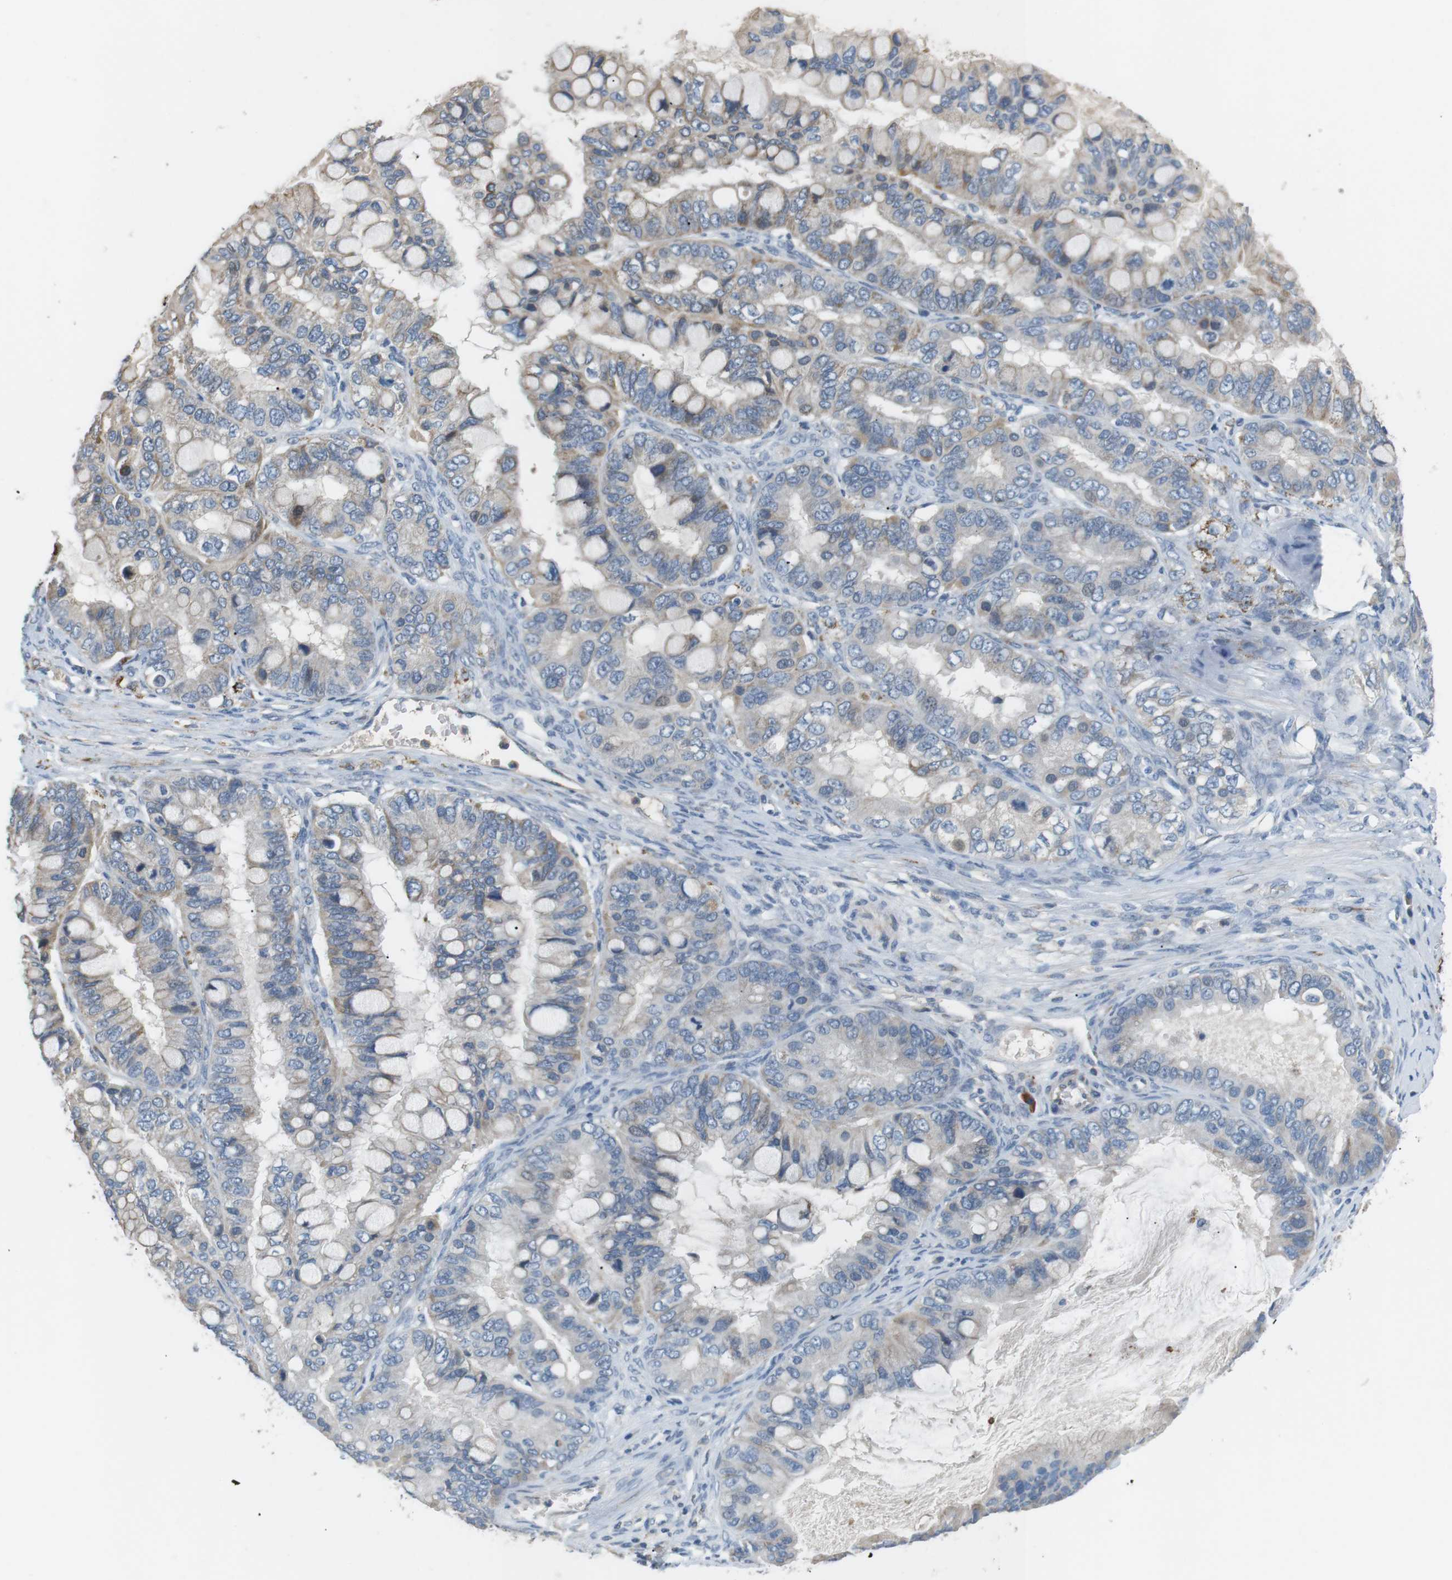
{"staining": {"intensity": "weak", "quantity": "25%-75%", "location": "cytoplasmic/membranous"}, "tissue": "ovarian cancer", "cell_type": "Tumor cells", "image_type": "cancer", "snomed": [{"axis": "morphology", "description": "Cystadenocarcinoma, mucinous, NOS"}, {"axis": "topography", "description": "Ovary"}], "caption": "Human ovarian mucinous cystadenocarcinoma stained for a protein (brown) shows weak cytoplasmic/membranous positive positivity in about 25%-75% of tumor cells.", "gene": "CD300E", "patient": {"sex": "female", "age": 80}}